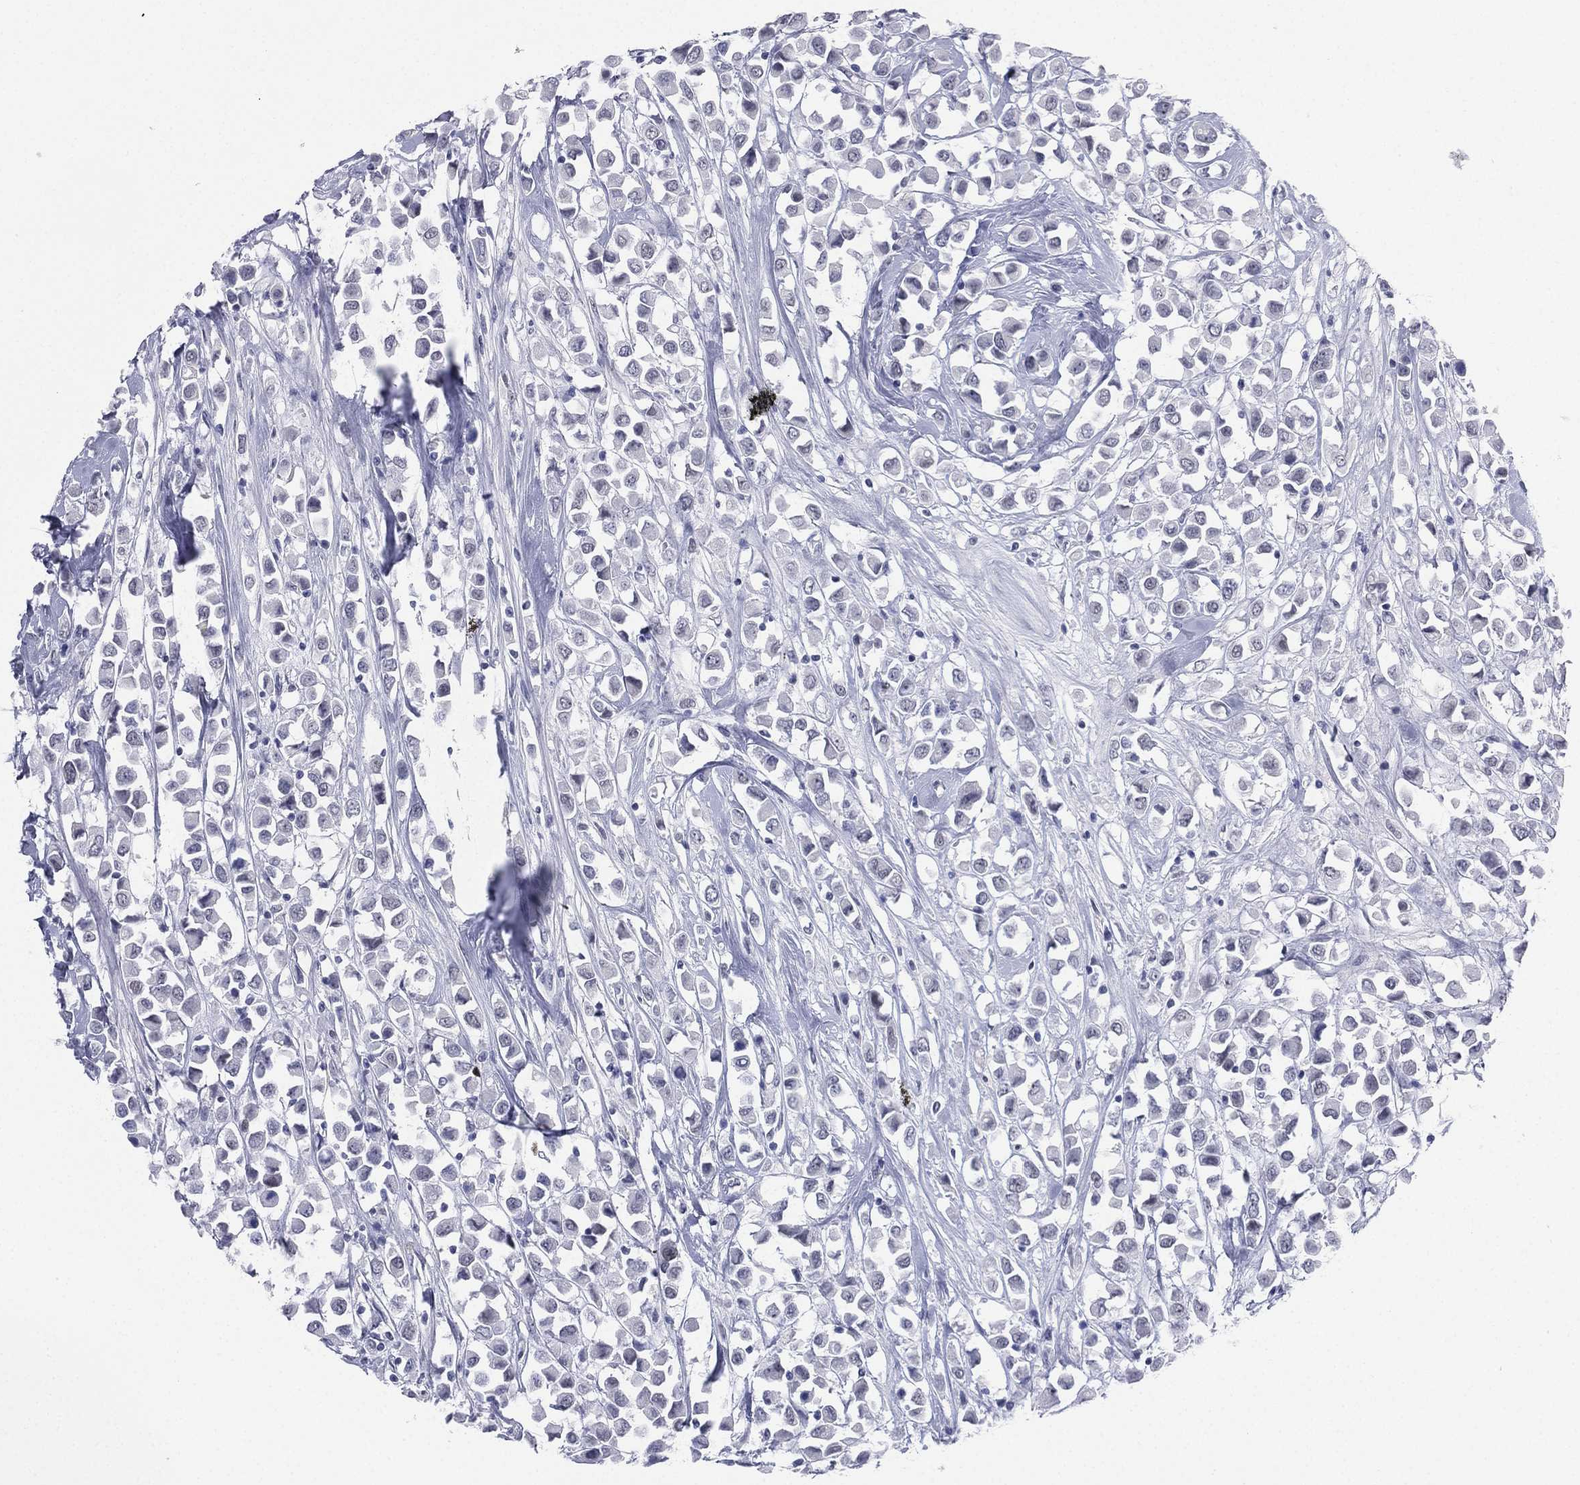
{"staining": {"intensity": "negative", "quantity": "none", "location": "none"}, "tissue": "breast cancer", "cell_type": "Tumor cells", "image_type": "cancer", "snomed": [{"axis": "morphology", "description": "Duct carcinoma"}, {"axis": "topography", "description": "Breast"}], "caption": "Immunohistochemistry (IHC) photomicrograph of neoplastic tissue: human breast cancer (infiltrating ductal carcinoma) stained with DAB (3,3'-diaminobenzidine) reveals no significant protein staining in tumor cells.", "gene": "CD22", "patient": {"sex": "female", "age": 61}}